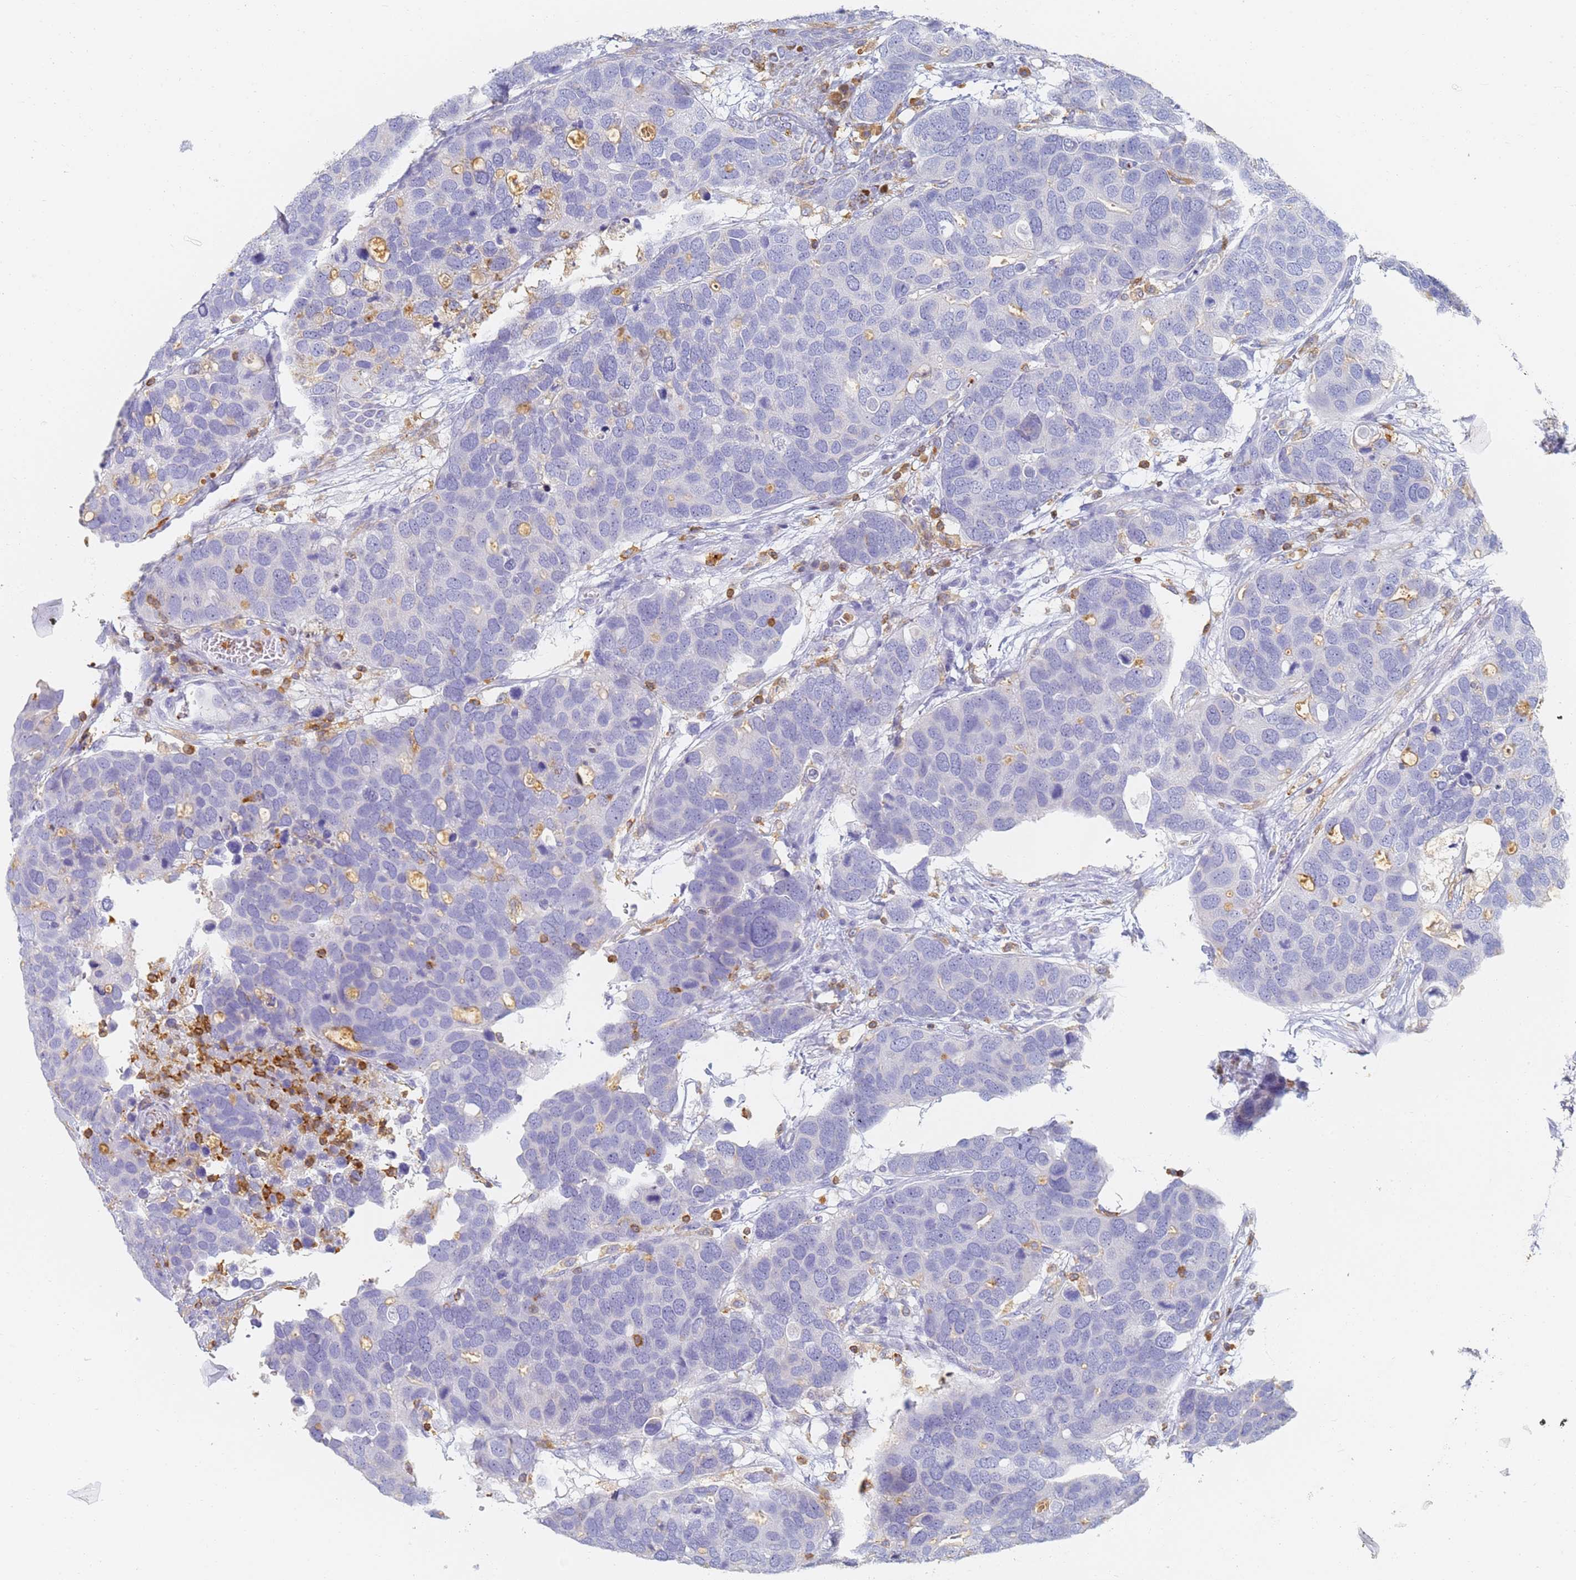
{"staining": {"intensity": "negative", "quantity": "none", "location": "none"}, "tissue": "breast cancer", "cell_type": "Tumor cells", "image_type": "cancer", "snomed": [{"axis": "morphology", "description": "Duct carcinoma"}, {"axis": "topography", "description": "Breast"}], "caption": "Immunohistochemical staining of intraductal carcinoma (breast) shows no significant staining in tumor cells.", "gene": "BIN2", "patient": {"sex": "female", "age": 83}}